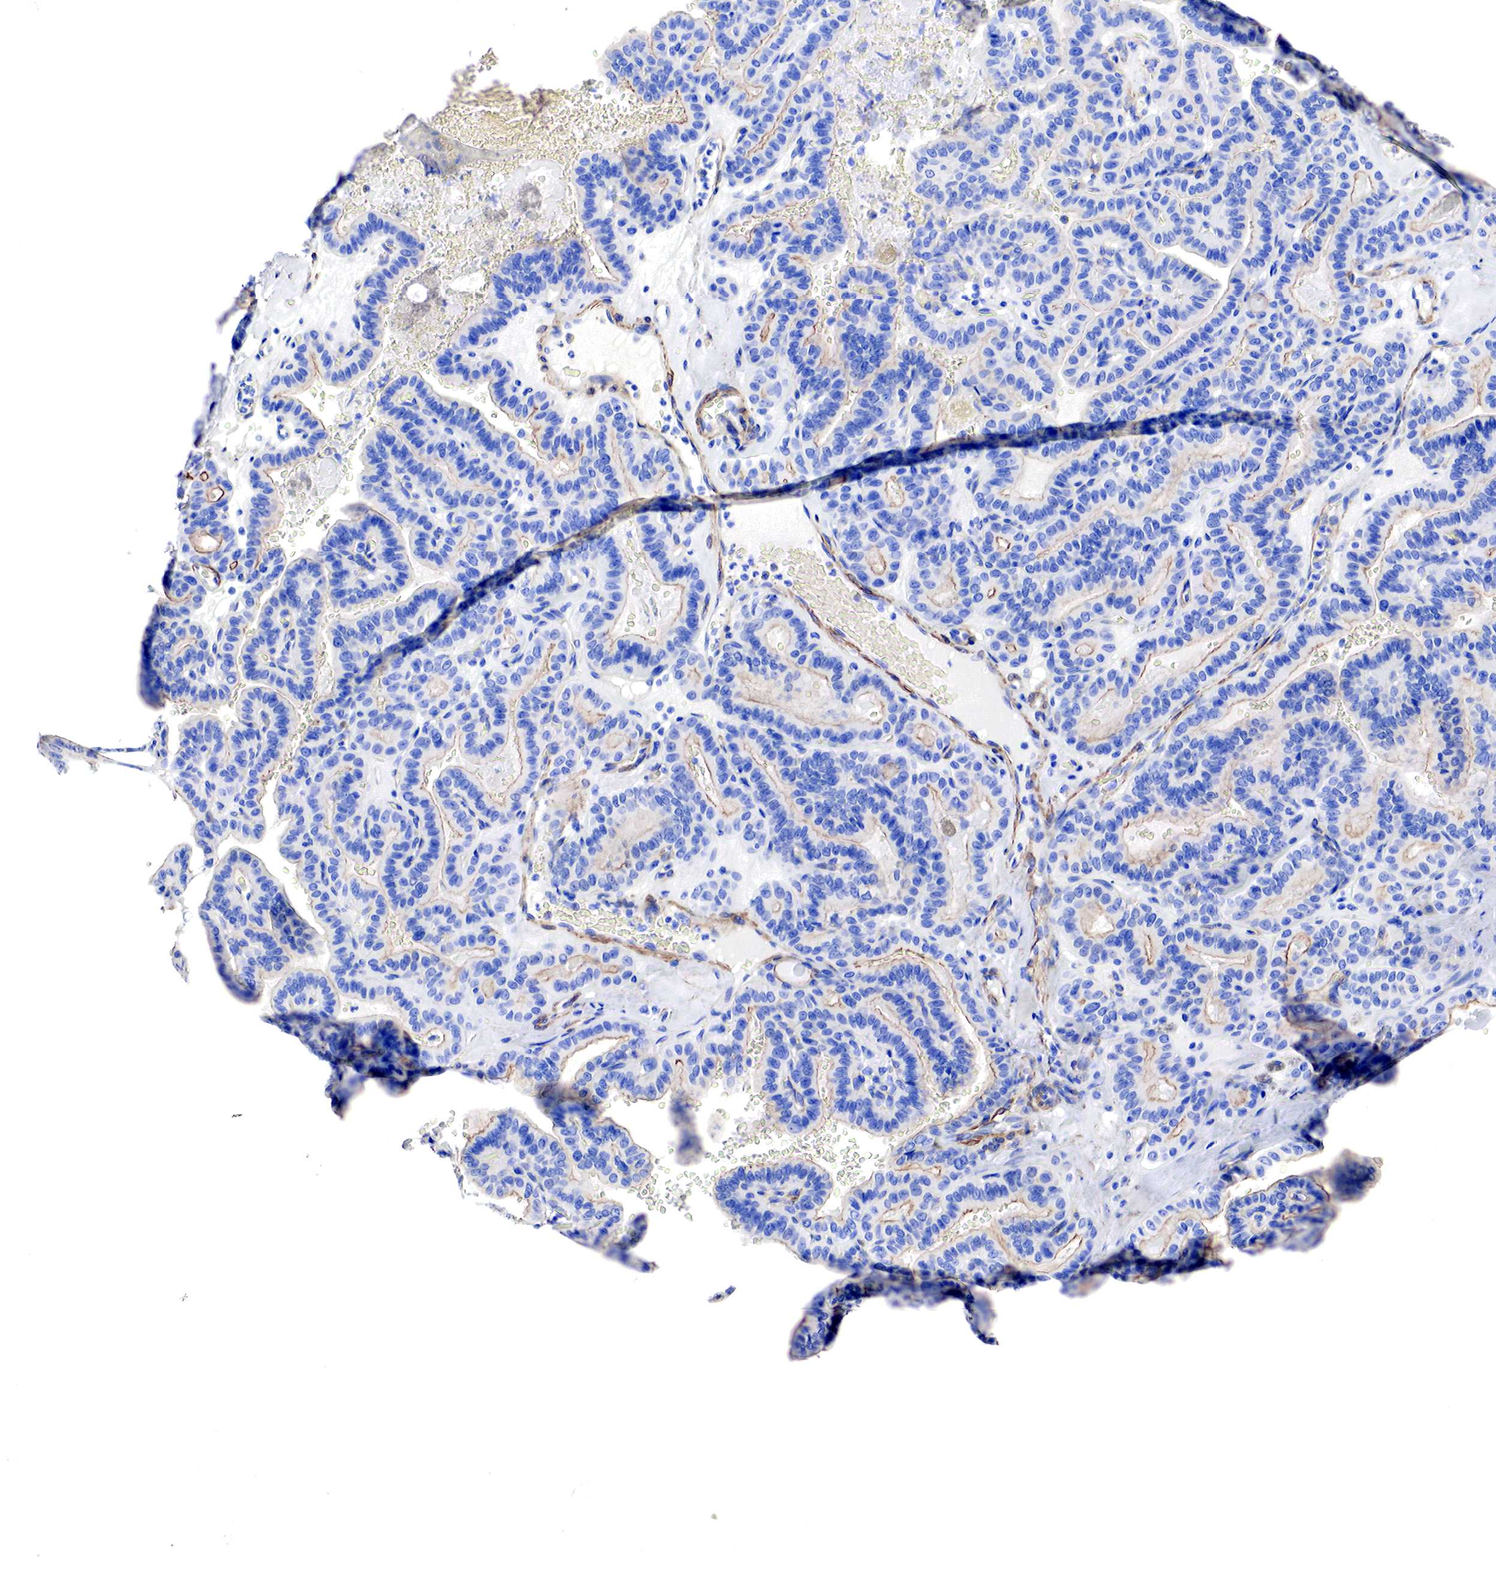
{"staining": {"intensity": "negative", "quantity": "none", "location": "none"}, "tissue": "thyroid cancer", "cell_type": "Tumor cells", "image_type": "cancer", "snomed": [{"axis": "morphology", "description": "Papillary adenocarcinoma, NOS"}, {"axis": "topography", "description": "Thyroid gland"}], "caption": "A micrograph of thyroid papillary adenocarcinoma stained for a protein exhibits no brown staining in tumor cells.", "gene": "TPM1", "patient": {"sex": "male", "age": 87}}